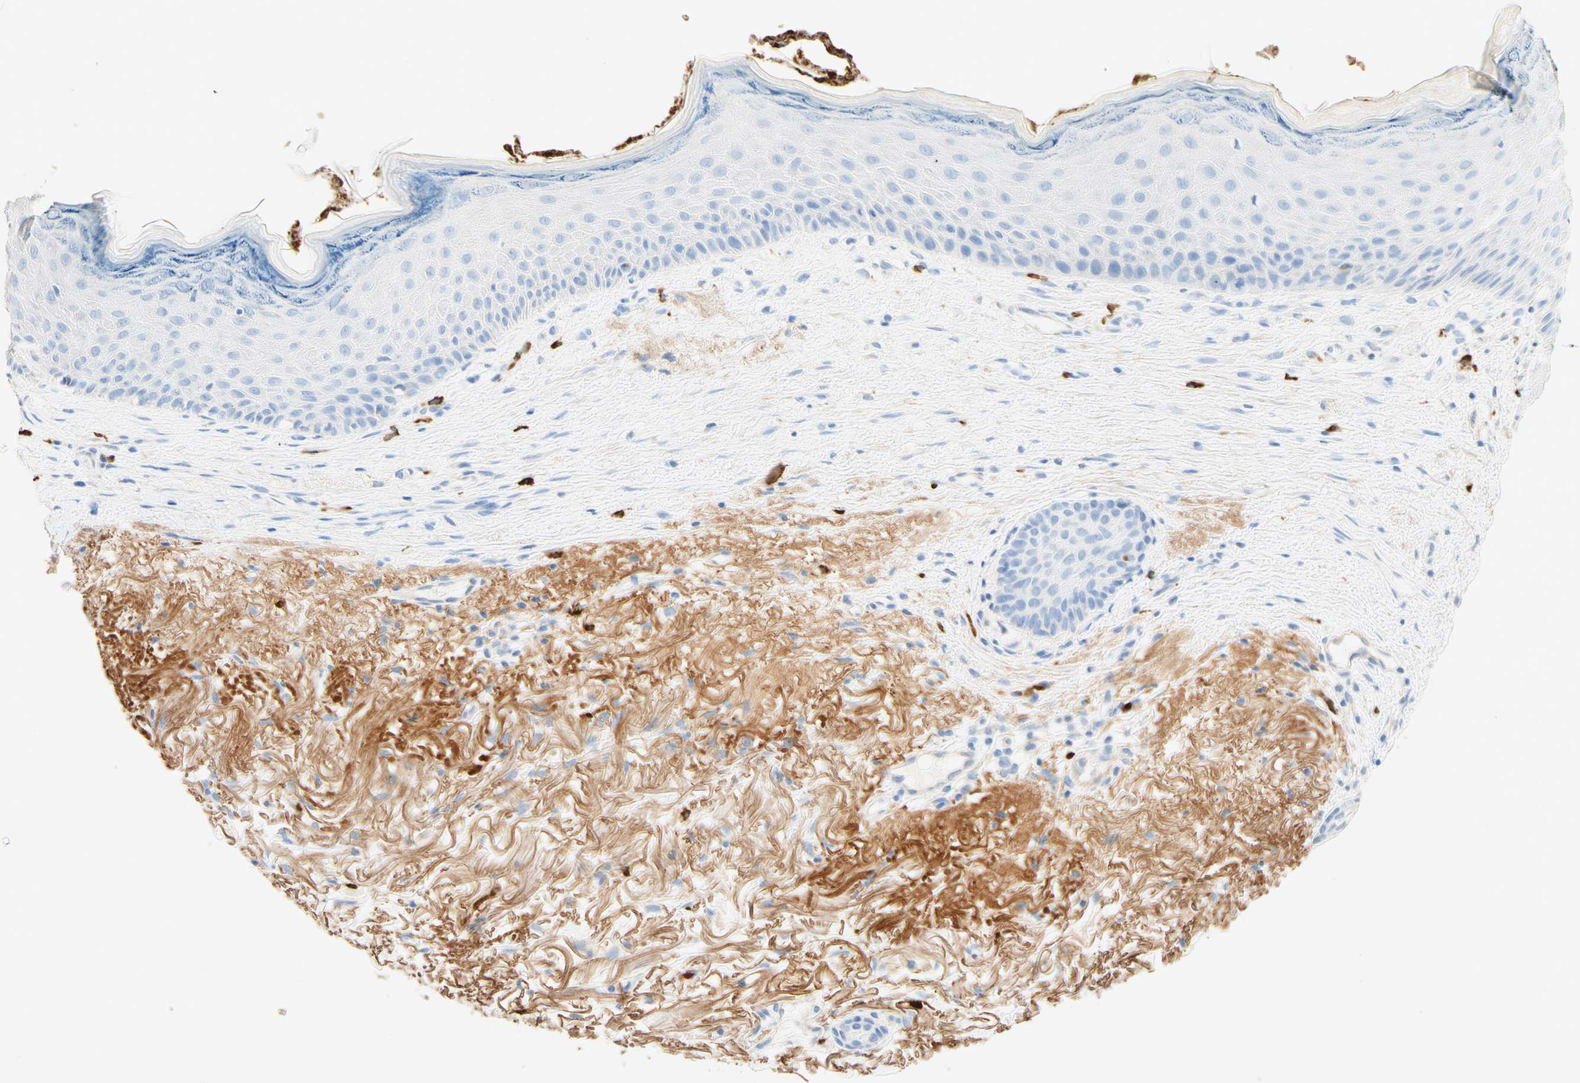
{"staining": {"intensity": "negative", "quantity": "none", "location": "none"}, "tissue": "skin cancer", "cell_type": "Tumor cells", "image_type": "cancer", "snomed": [{"axis": "morphology", "description": "Basal cell carcinoma"}, {"axis": "topography", "description": "Skin"}], "caption": "DAB (3,3'-diaminobenzidine) immunohistochemical staining of human basal cell carcinoma (skin) displays no significant staining in tumor cells. (DAB IHC, high magnification).", "gene": "CD63", "patient": {"sex": "female", "age": 70}}